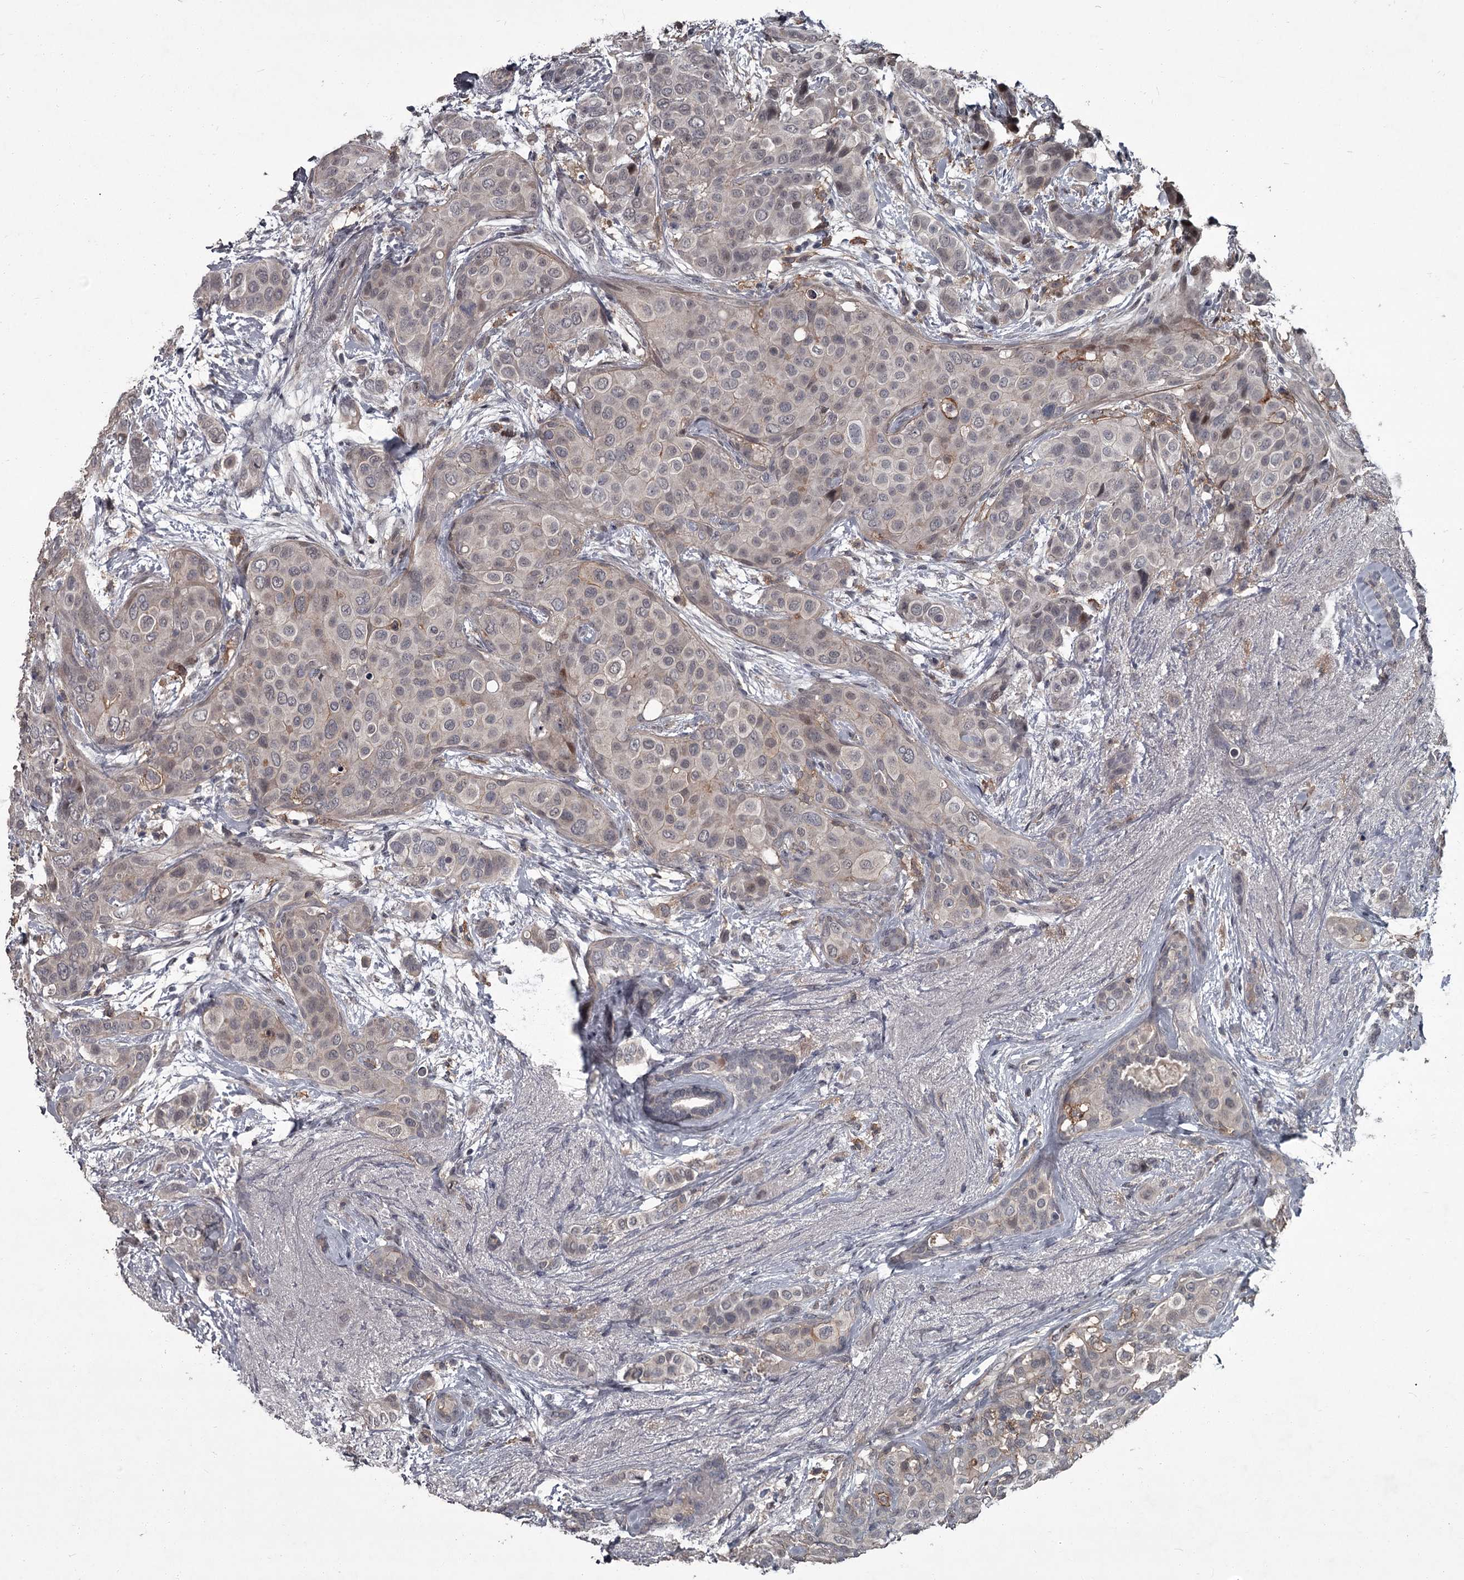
{"staining": {"intensity": "negative", "quantity": "none", "location": "none"}, "tissue": "breast cancer", "cell_type": "Tumor cells", "image_type": "cancer", "snomed": [{"axis": "morphology", "description": "Lobular carcinoma"}, {"axis": "topography", "description": "Breast"}], "caption": "DAB immunohistochemical staining of lobular carcinoma (breast) reveals no significant expression in tumor cells.", "gene": "FLVCR2", "patient": {"sex": "female", "age": 51}}